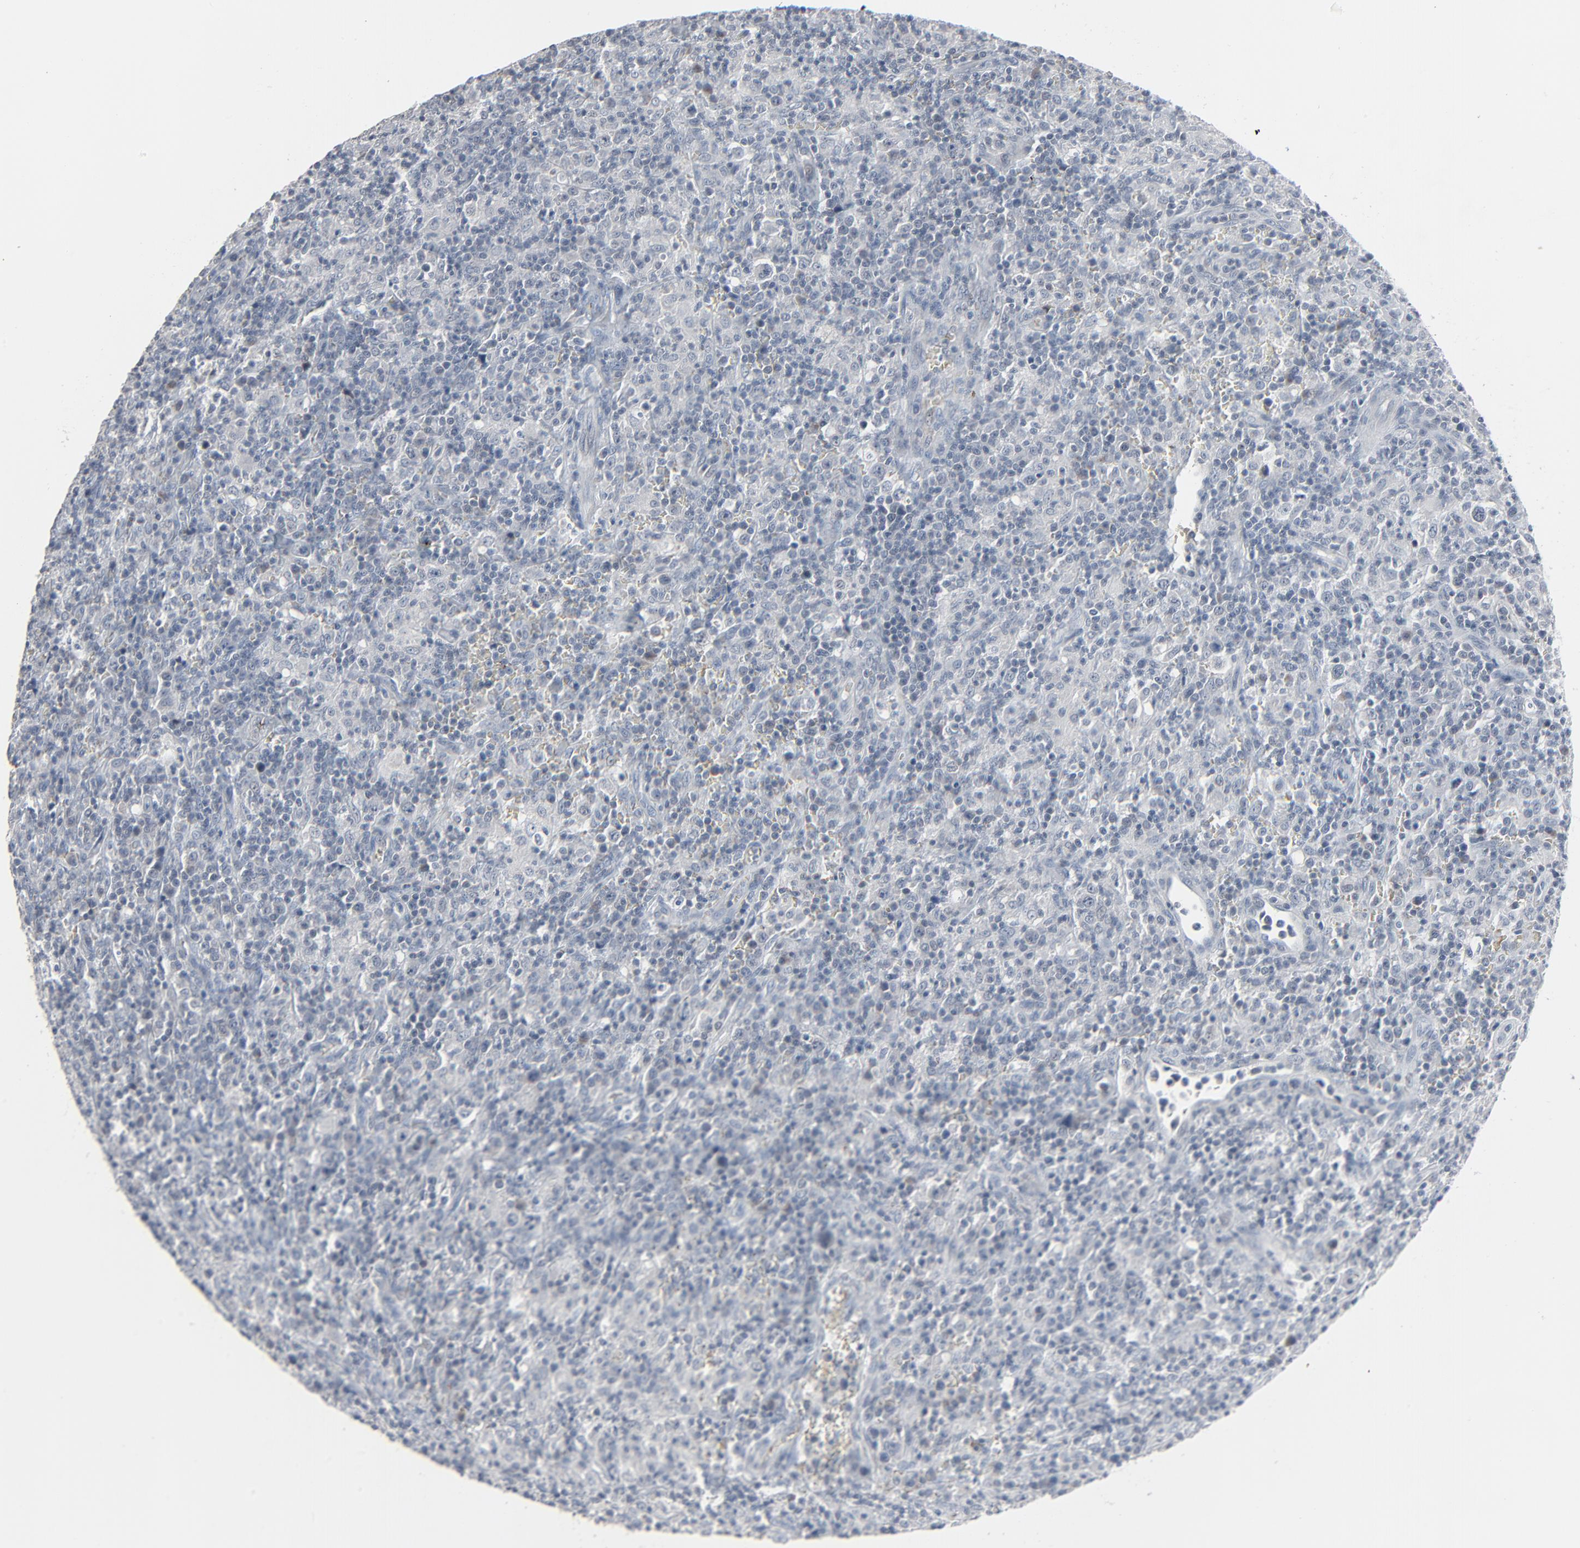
{"staining": {"intensity": "negative", "quantity": "none", "location": "none"}, "tissue": "lymphoma", "cell_type": "Tumor cells", "image_type": "cancer", "snomed": [{"axis": "morphology", "description": "Hodgkin's disease, NOS"}, {"axis": "topography", "description": "Lymph node"}], "caption": "The IHC micrograph has no significant positivity in tumor cells of lymphoma tissue.", "gene": "SAGE1", "patient": {"sex": "male", "age": 65}}